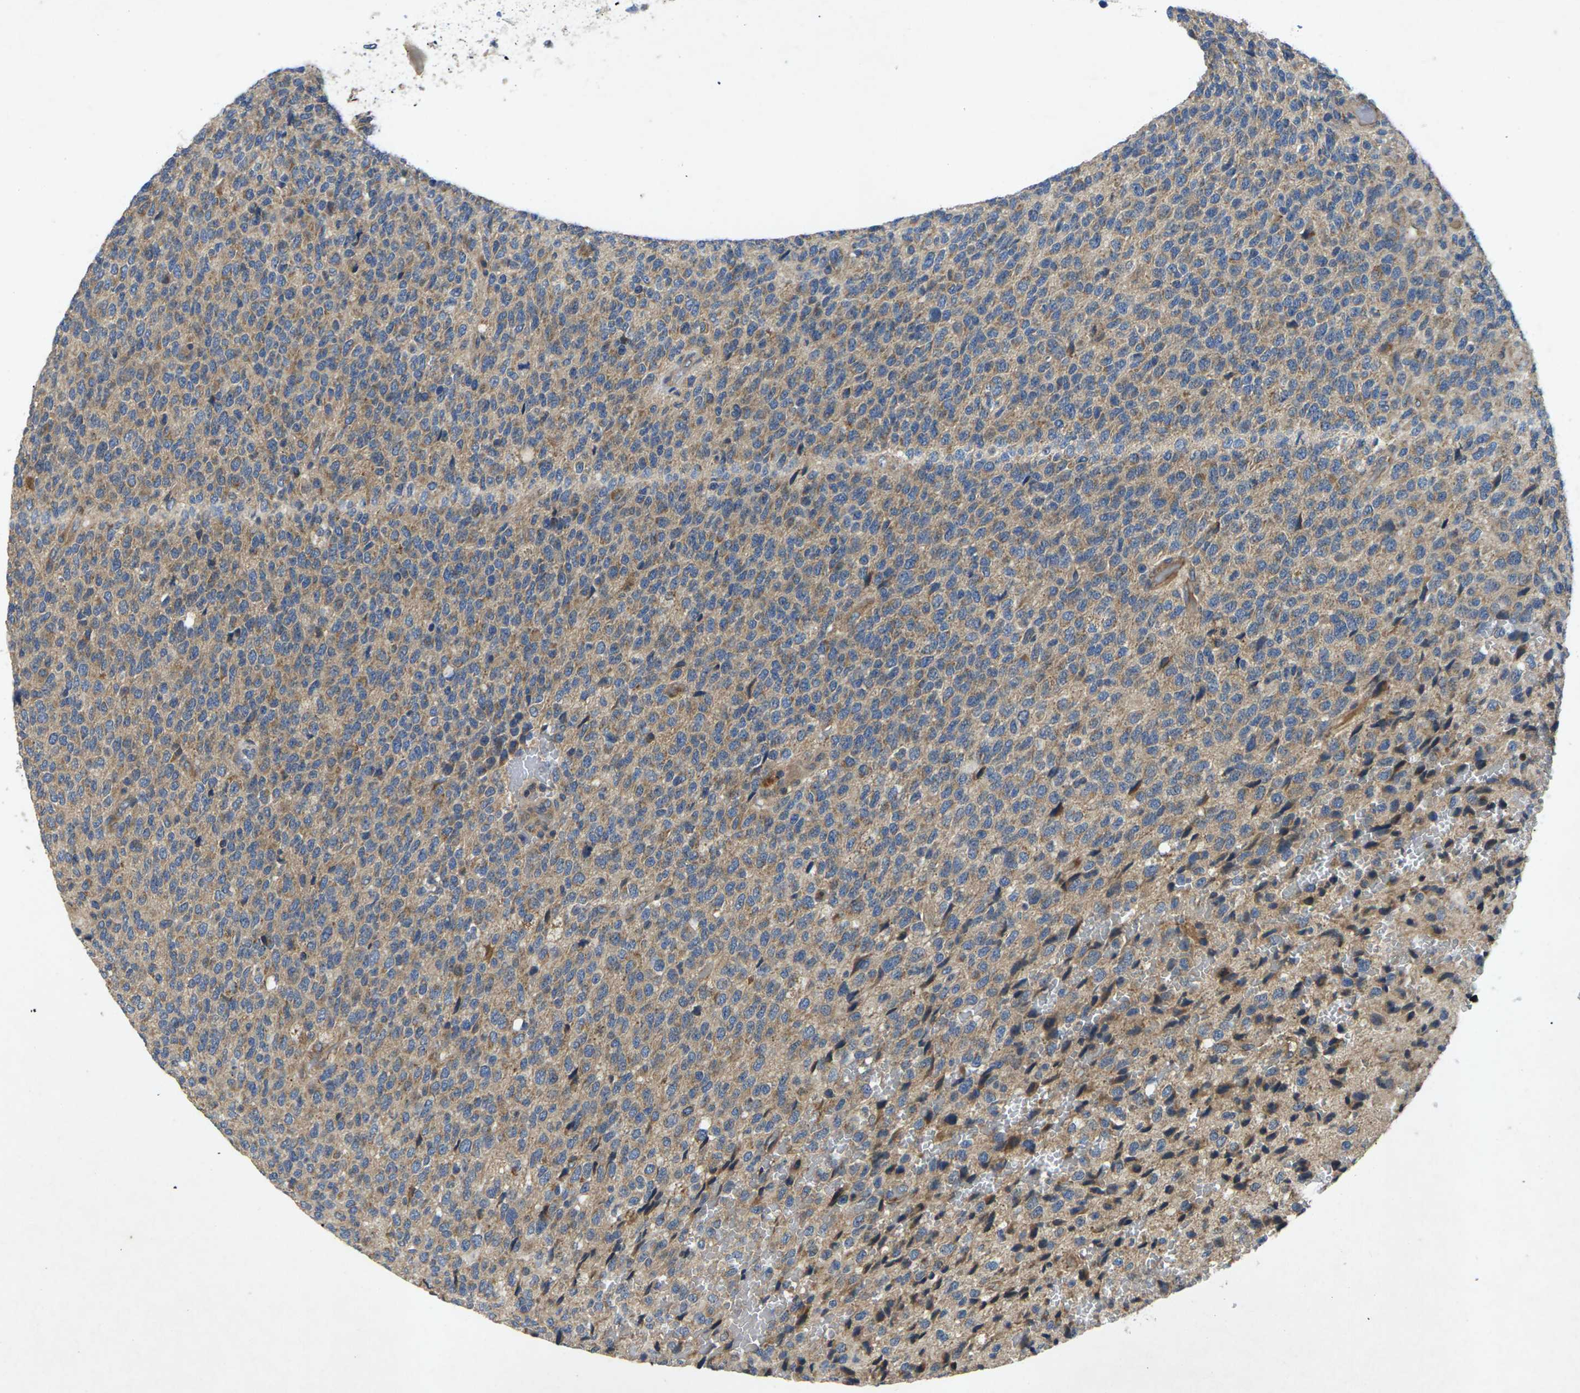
{"staining": {"intensity": "weak", "quantity": ">75%", "location": "cytoplasmic/membranous"}, "tissue": "glioma", "cell_type": "Tumor cells", "image_type": "cancer", "snomed": [{"axis": "morphology", "description": "Glioma, malignant, High grade"}, {"axis": "topography", "description": "pancreas cauda"}], "caption": "This micrograph reveals immunohistochemistry (IHC) staining of malignant glioma (high-grade), with low weak cytoplasmic/membranous staining in approximately >75% of tumor cells.", "gene": "KIF1B", "patient": {"sex": "male", "age": 60}}